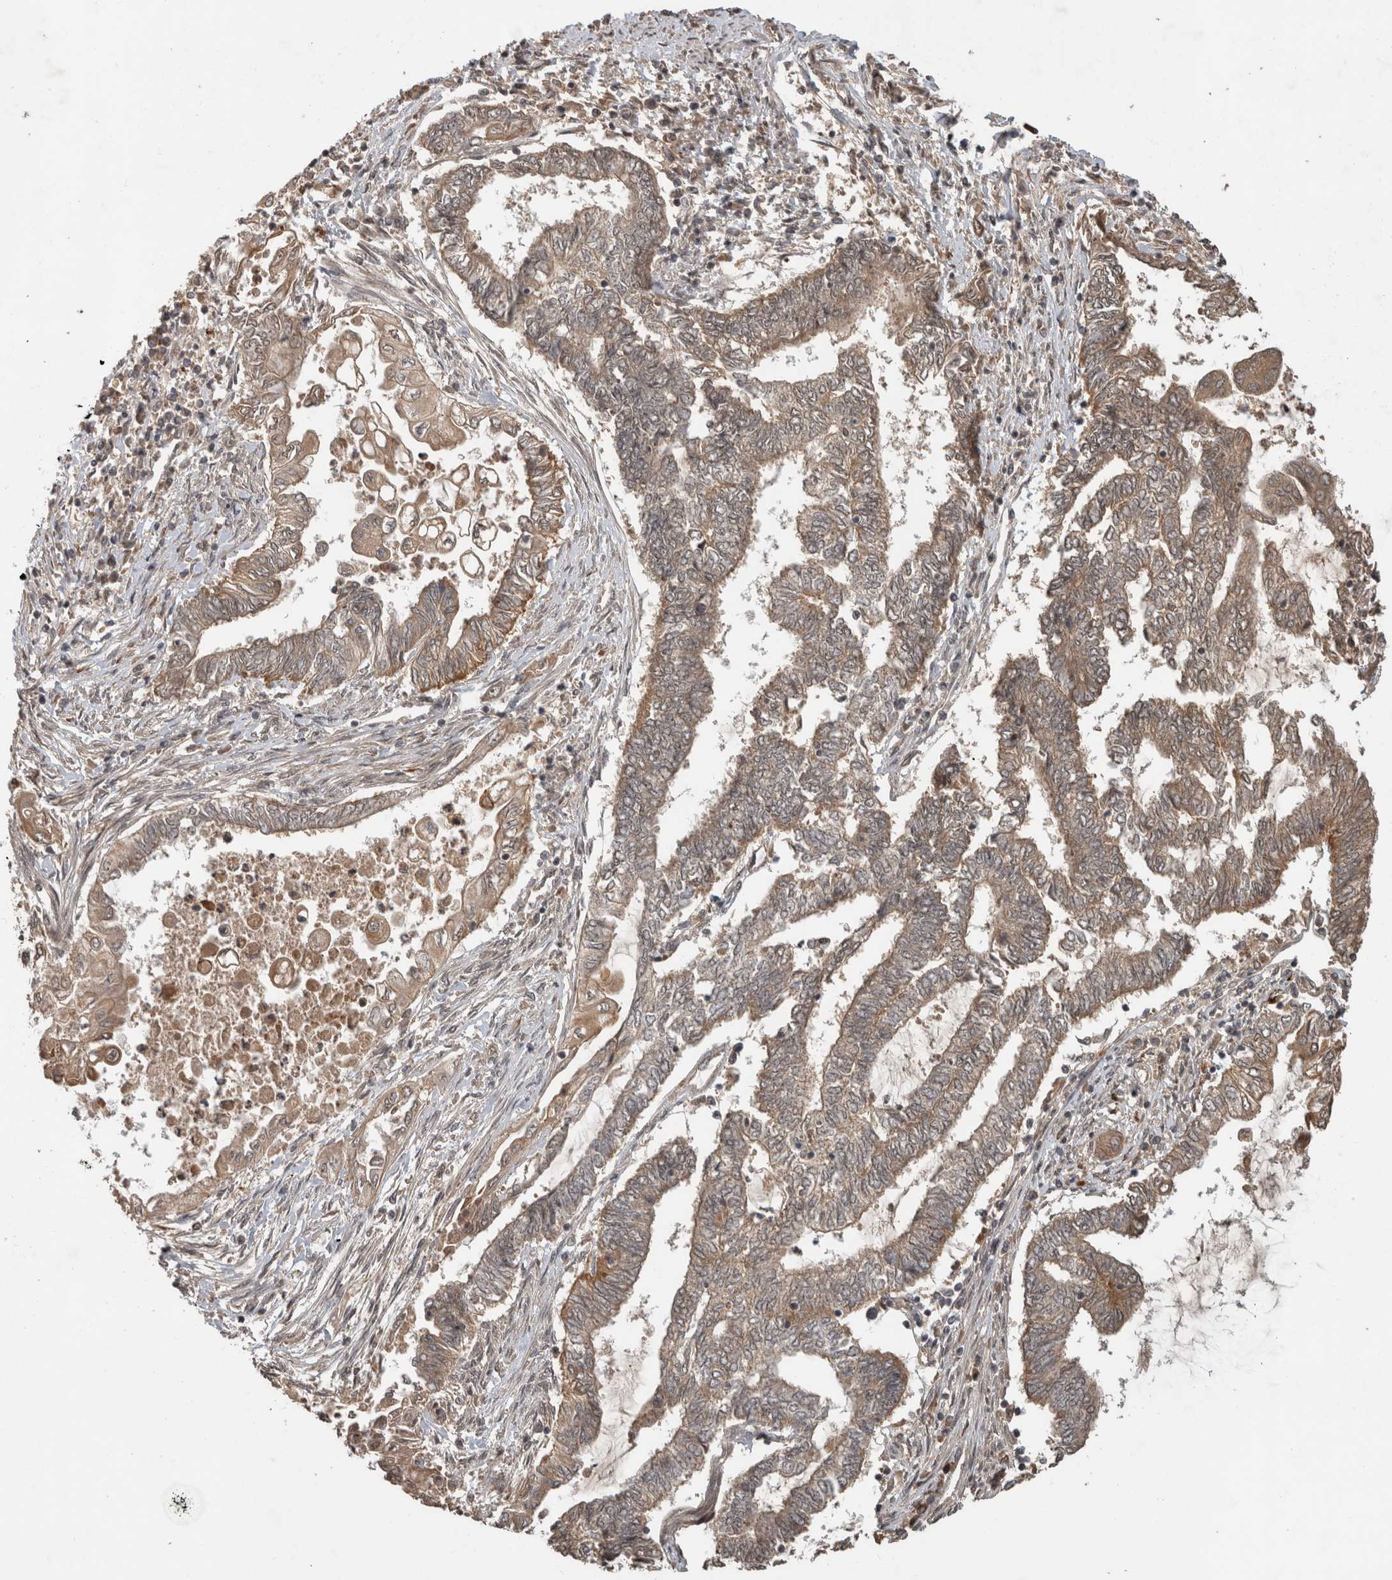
{"staining": {"intensity": "moderate", "quantity": "25%-75%", "location": "cytoplasmic/membranous"}, "tissue": "endometrial cancer", "cell_type": "Tumor cells", "image_type": "cancer", "snomed": [{"axis": "morphology", "description": "Adenocarcinoma, NOS"}, {"axis": "topography", "description": "Uterus"}, {"axis": "topography", "description": "Endometrium"}], "caption": "A brown stain labels moderate cytoplasmic/membranous expression of a protein in adenocarcinoma (endometrial) tumor cells. (DAB (3,3'-diaminobenzidine) = brown stain, brightfield microscopy at high magnification).", "gene": "PITPNC1", "patient": {"sex": "female", "age": 70}}